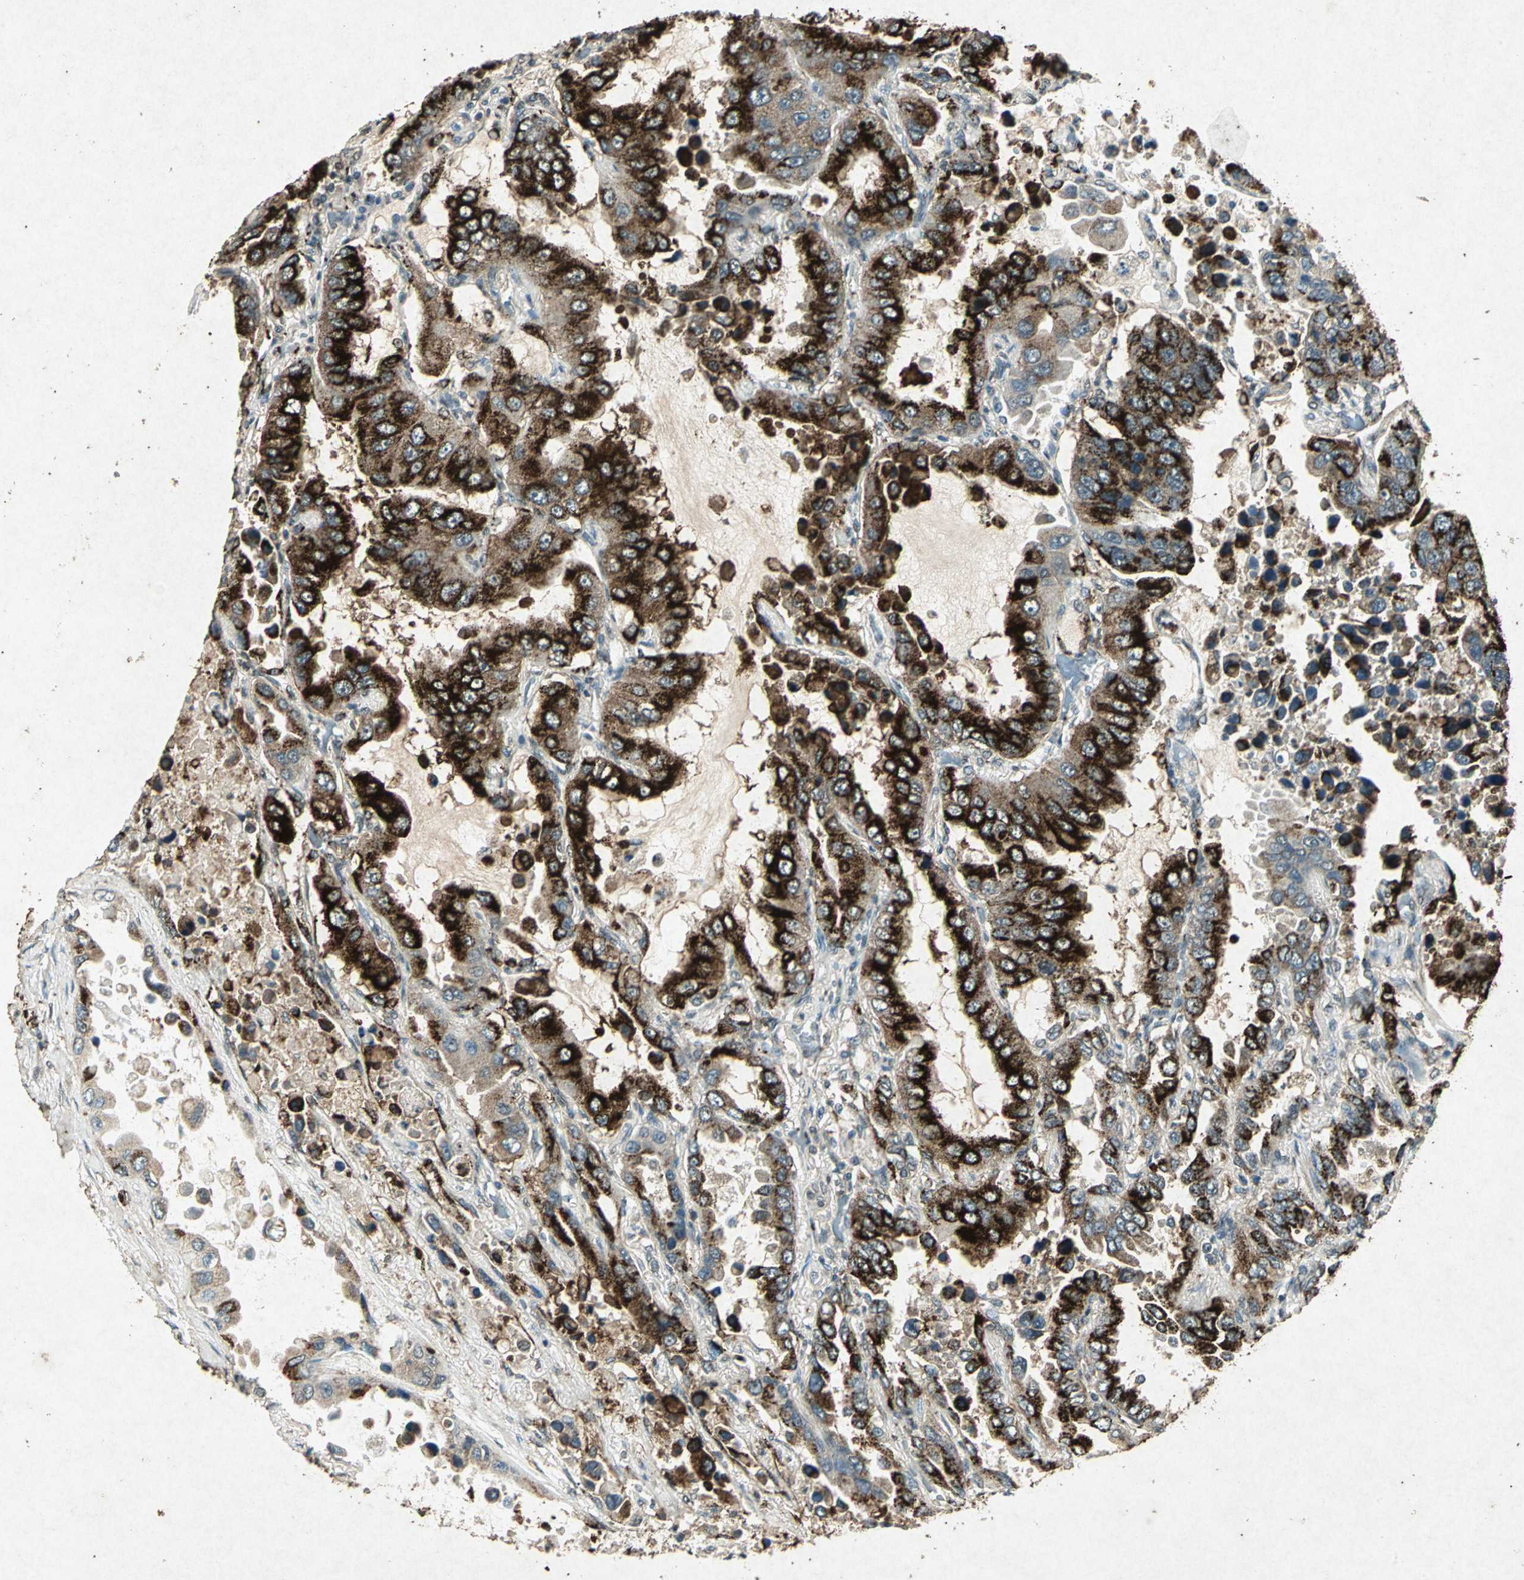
{"staining": {"intensity": "strong", "quantity": ">75%", "location": "cytoplasmic/membranous"}, "tissue": "lung cancer", "cell_type": "Tumor cells", "image_type": "cancer", "snomed": [{"axis": "morphology", "description": "Adenocarcinoma, NOS"}, {"axis": "topography", "description": "Lung"}], "caption": "An immunohistochemistry (IHC) micrograph of neoplastic tissue is shown. Protein staining in brown highlights strong cytoplasmic/membranous positivity in lung adenocarcinoma within tumor cells. (IHC, brightfield microscopy, high magnification).", "gene": "PSEN1", "patient": {"sex": "male", "age": 64}}